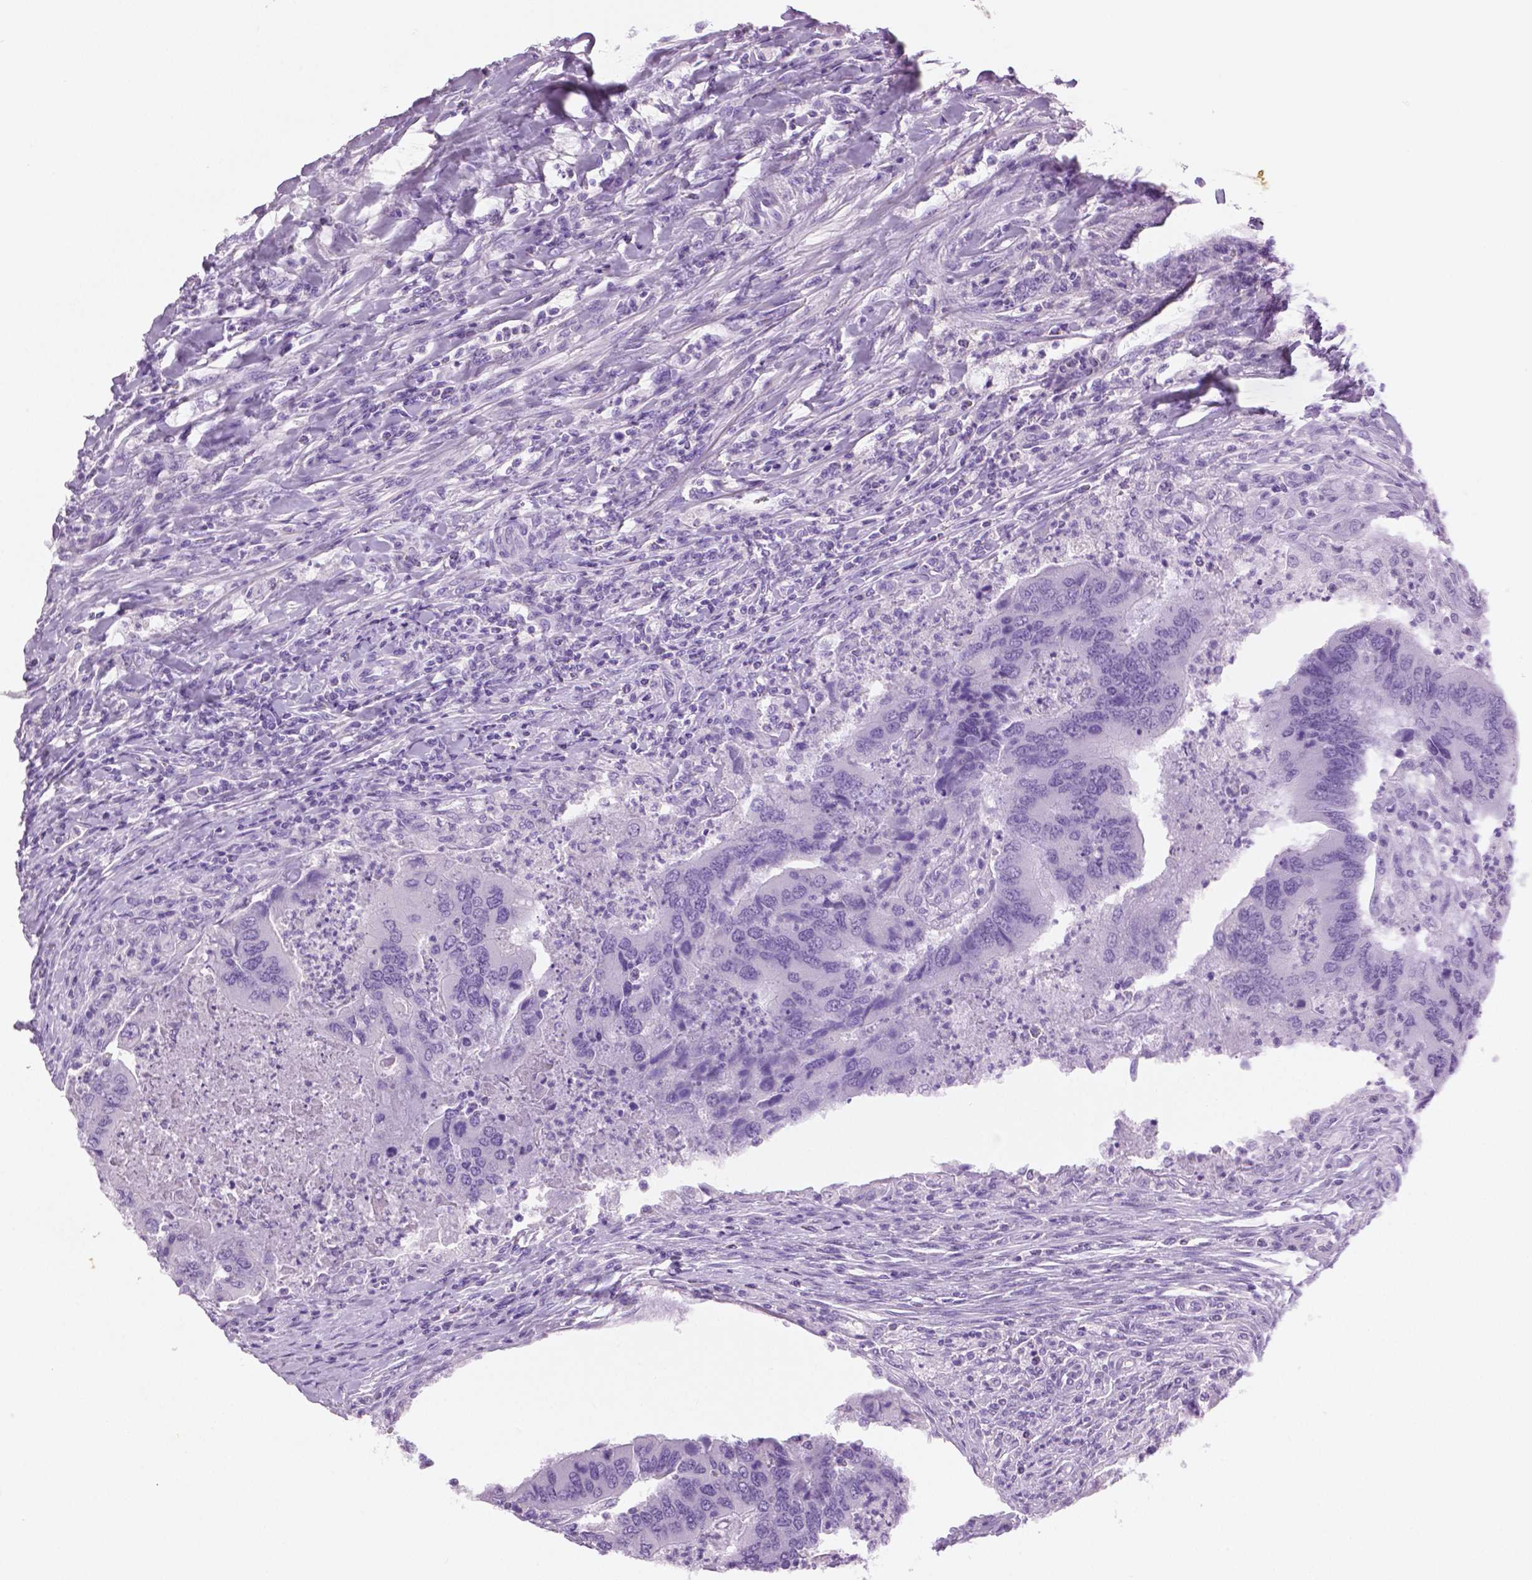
{"staining": {"intensity": "negative", "quantity": "none", "location": "none"}, "tissue": "colorectal cancer", "cell_type": "Tumor cells", "image_type": "cancer", "snomed": [{"axis": "morphology", "description": "Adenocarcinoma, NOS"}, {"axis": "topography", "description": "Colon"}], "caption": "Immunohistochemical staining of colorectal cancer displays no significant expression in tumor cells.", "gene": "DNAH12", "patient": {"sex": "female", "age": 67}}